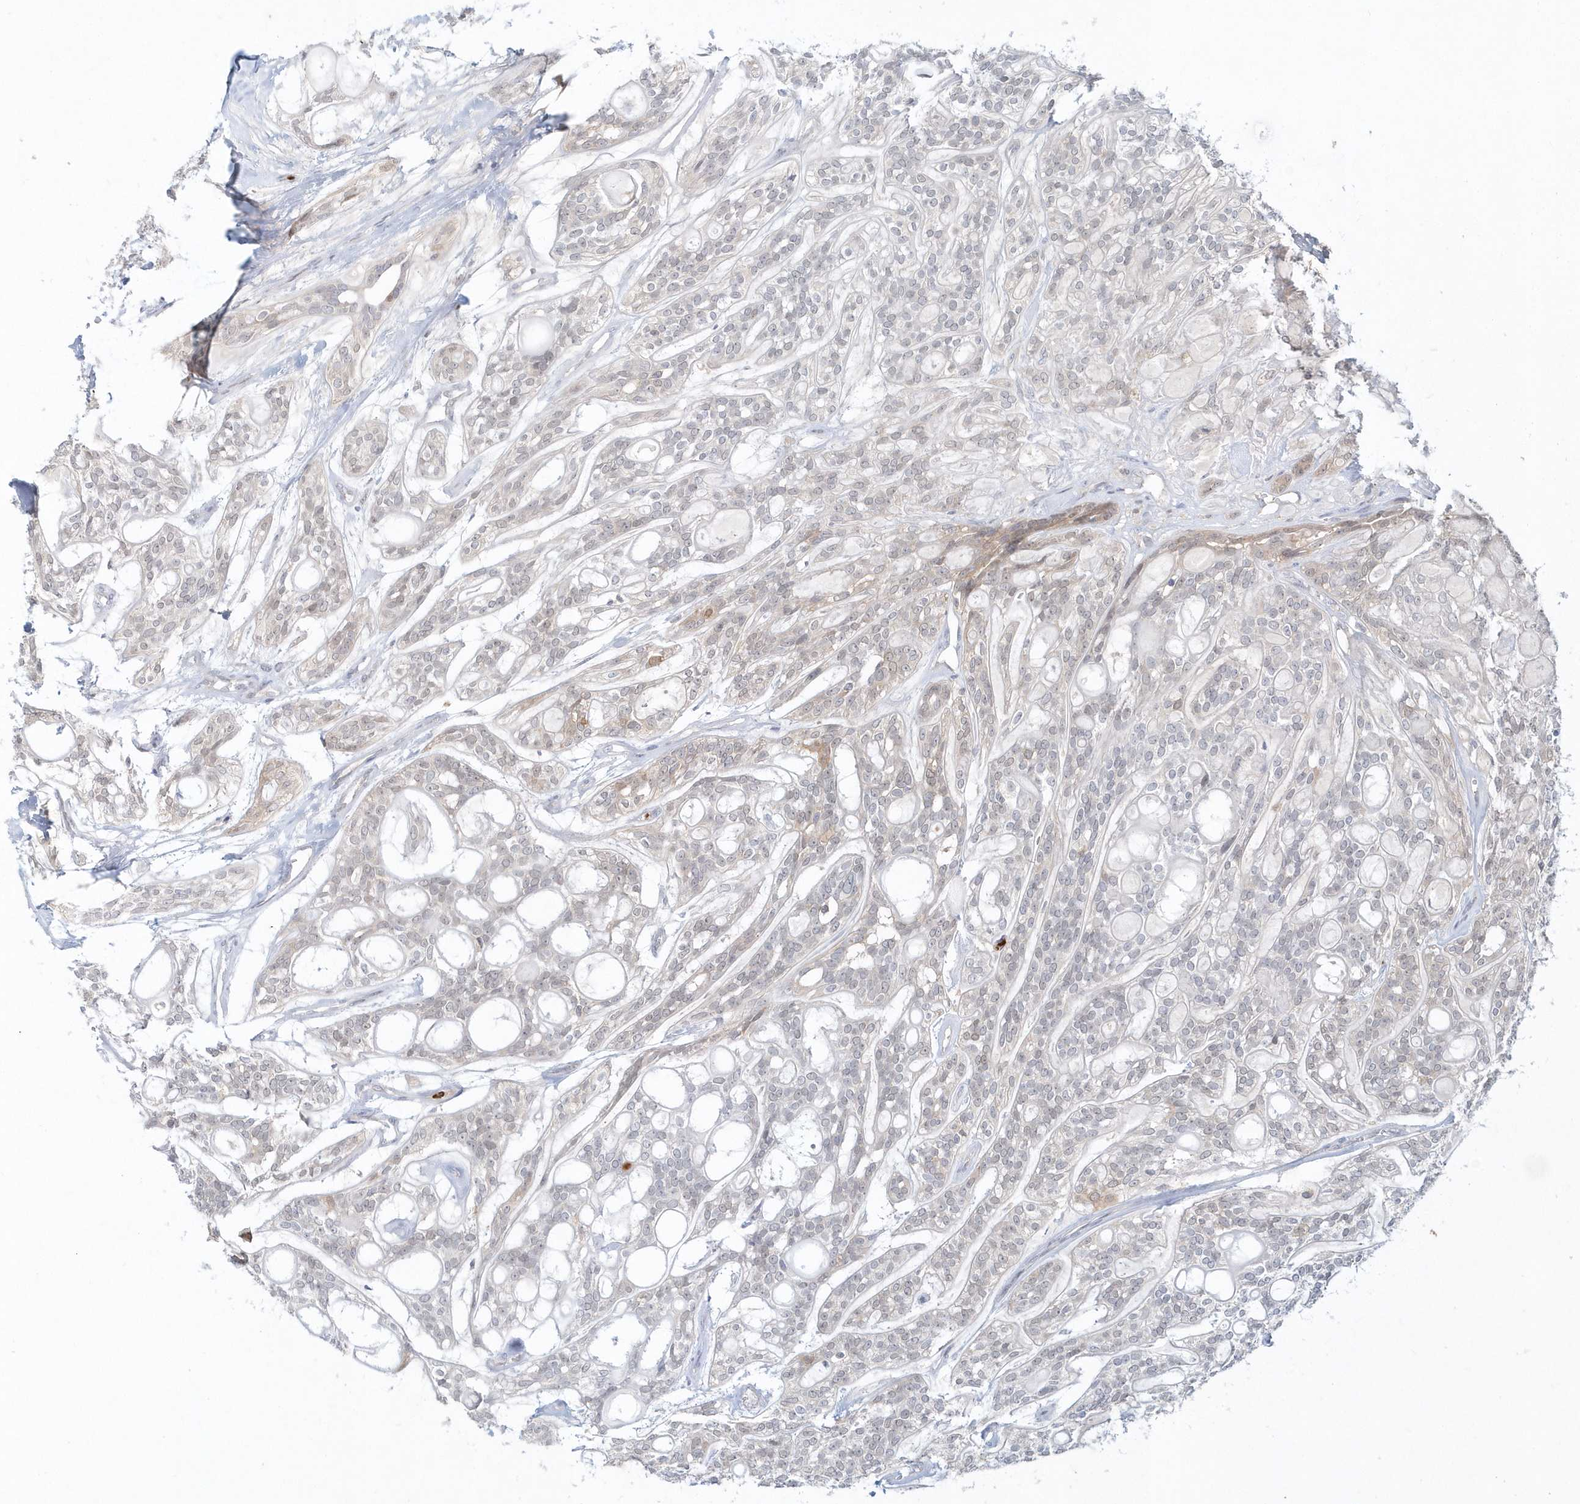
{"staining": {"intensity": "negative", "quantity": "none", "location": "none"}, "tissue": "head and neck cancer", "cell_type": "Tumor cells", "image_type": "cancer", "snomed": [{"axis": "morphology", "description": "Adenocarcinoma, NOS"}, {"axis": "topography", "description": "Head-Neck"}], "caption": "The photomicrograph exhibits no staining of tumor cells in head and neck cancer.", "gene": "RNF7", "patient": {"sex": "male", "age": 66}}